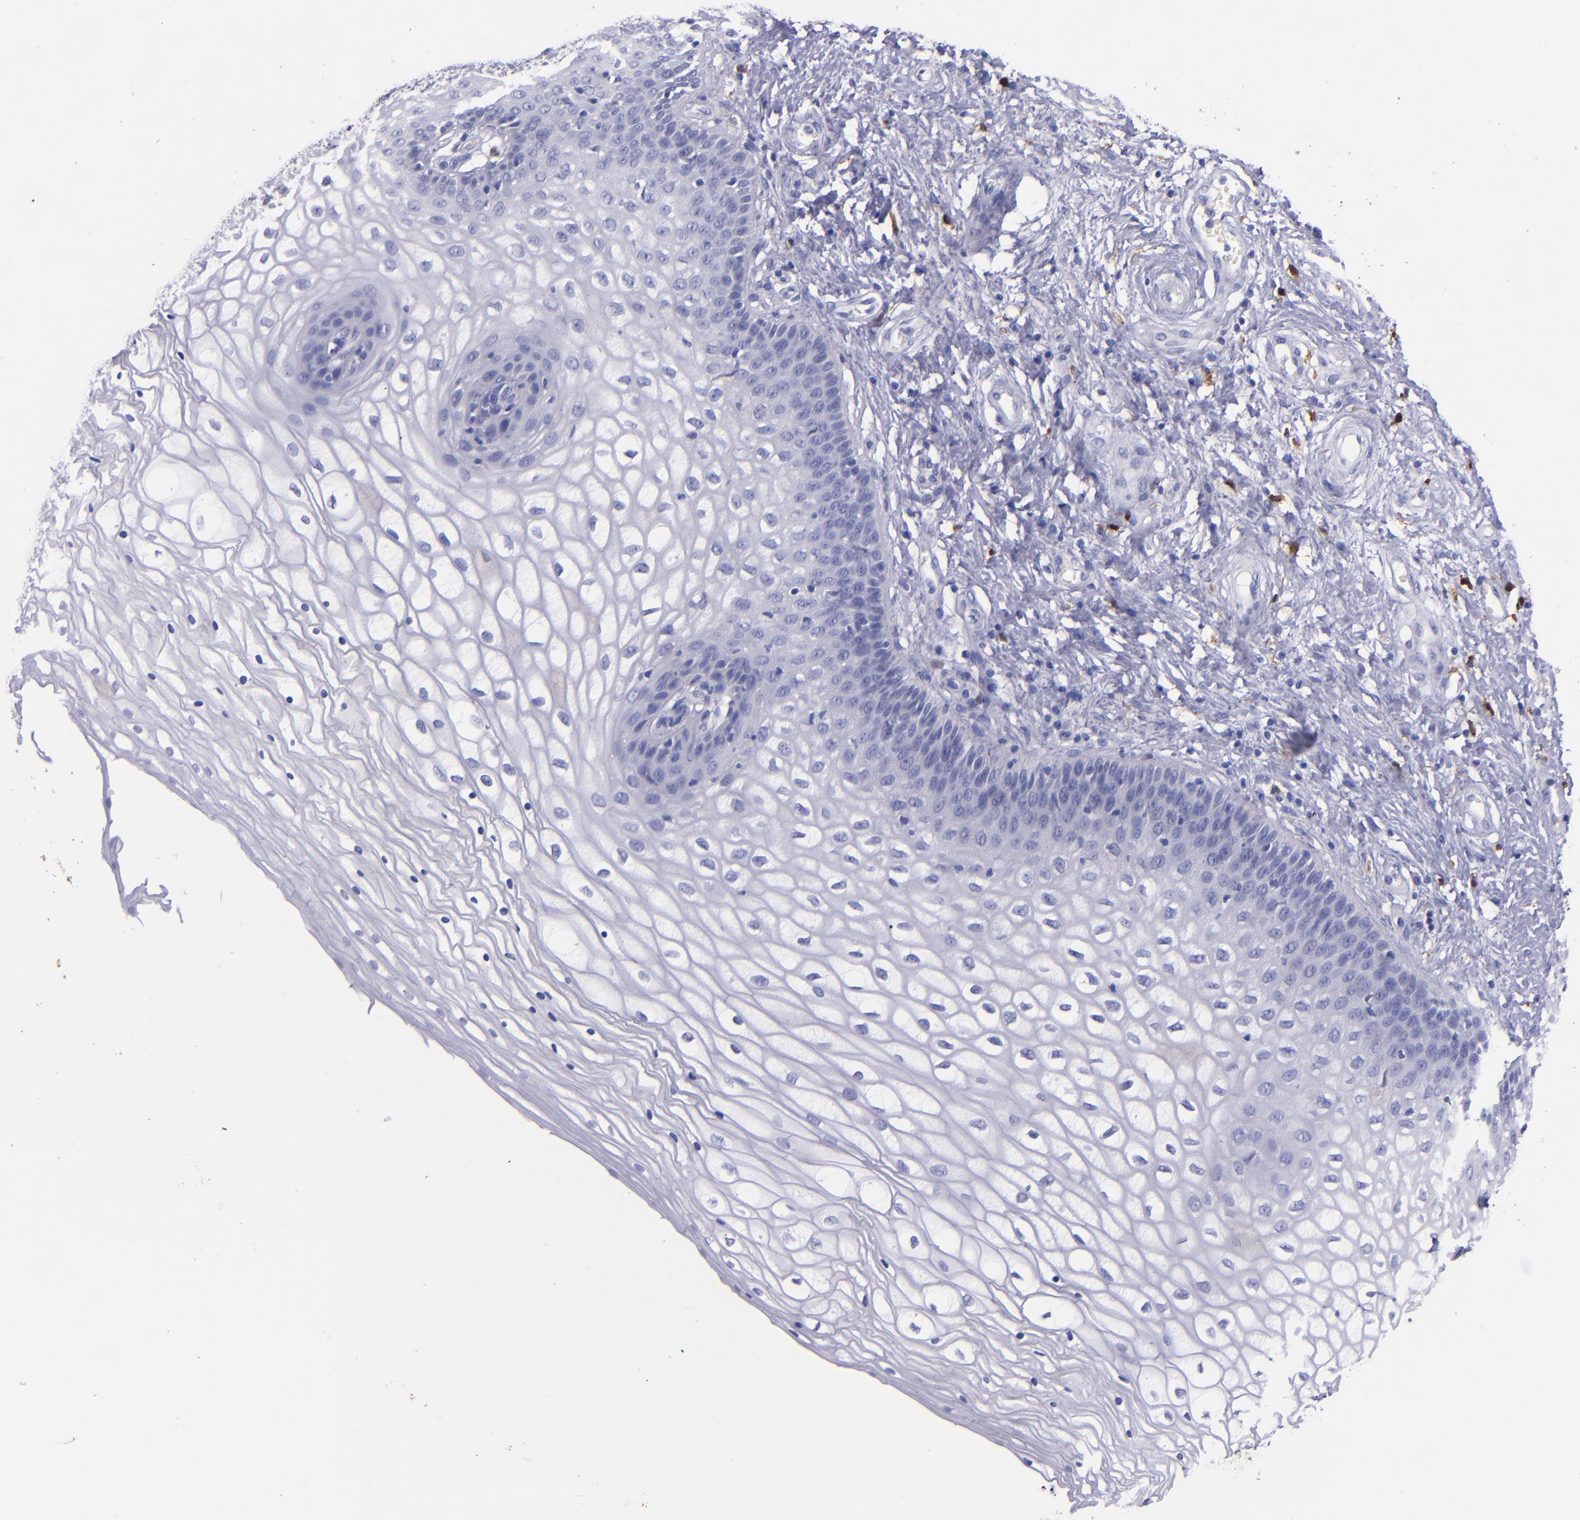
{"staining": {"intensity": "negative", "quantity": "none", "location": "none"}, "tissue": "vagina", "cell_type": "Squamous epithelial cells", "image_type": "normal", "snomed": [{"axis": "morphology", "description": "Normal tissue, NOS"}, {"axis": "topography", "description": "Vagina"}], "caption": "Vagina stained for a protein using IHC shows no positivity squamous epithelial cells.", "gene": "F13A1", "patient": {"sex": "female", "age": 34}}